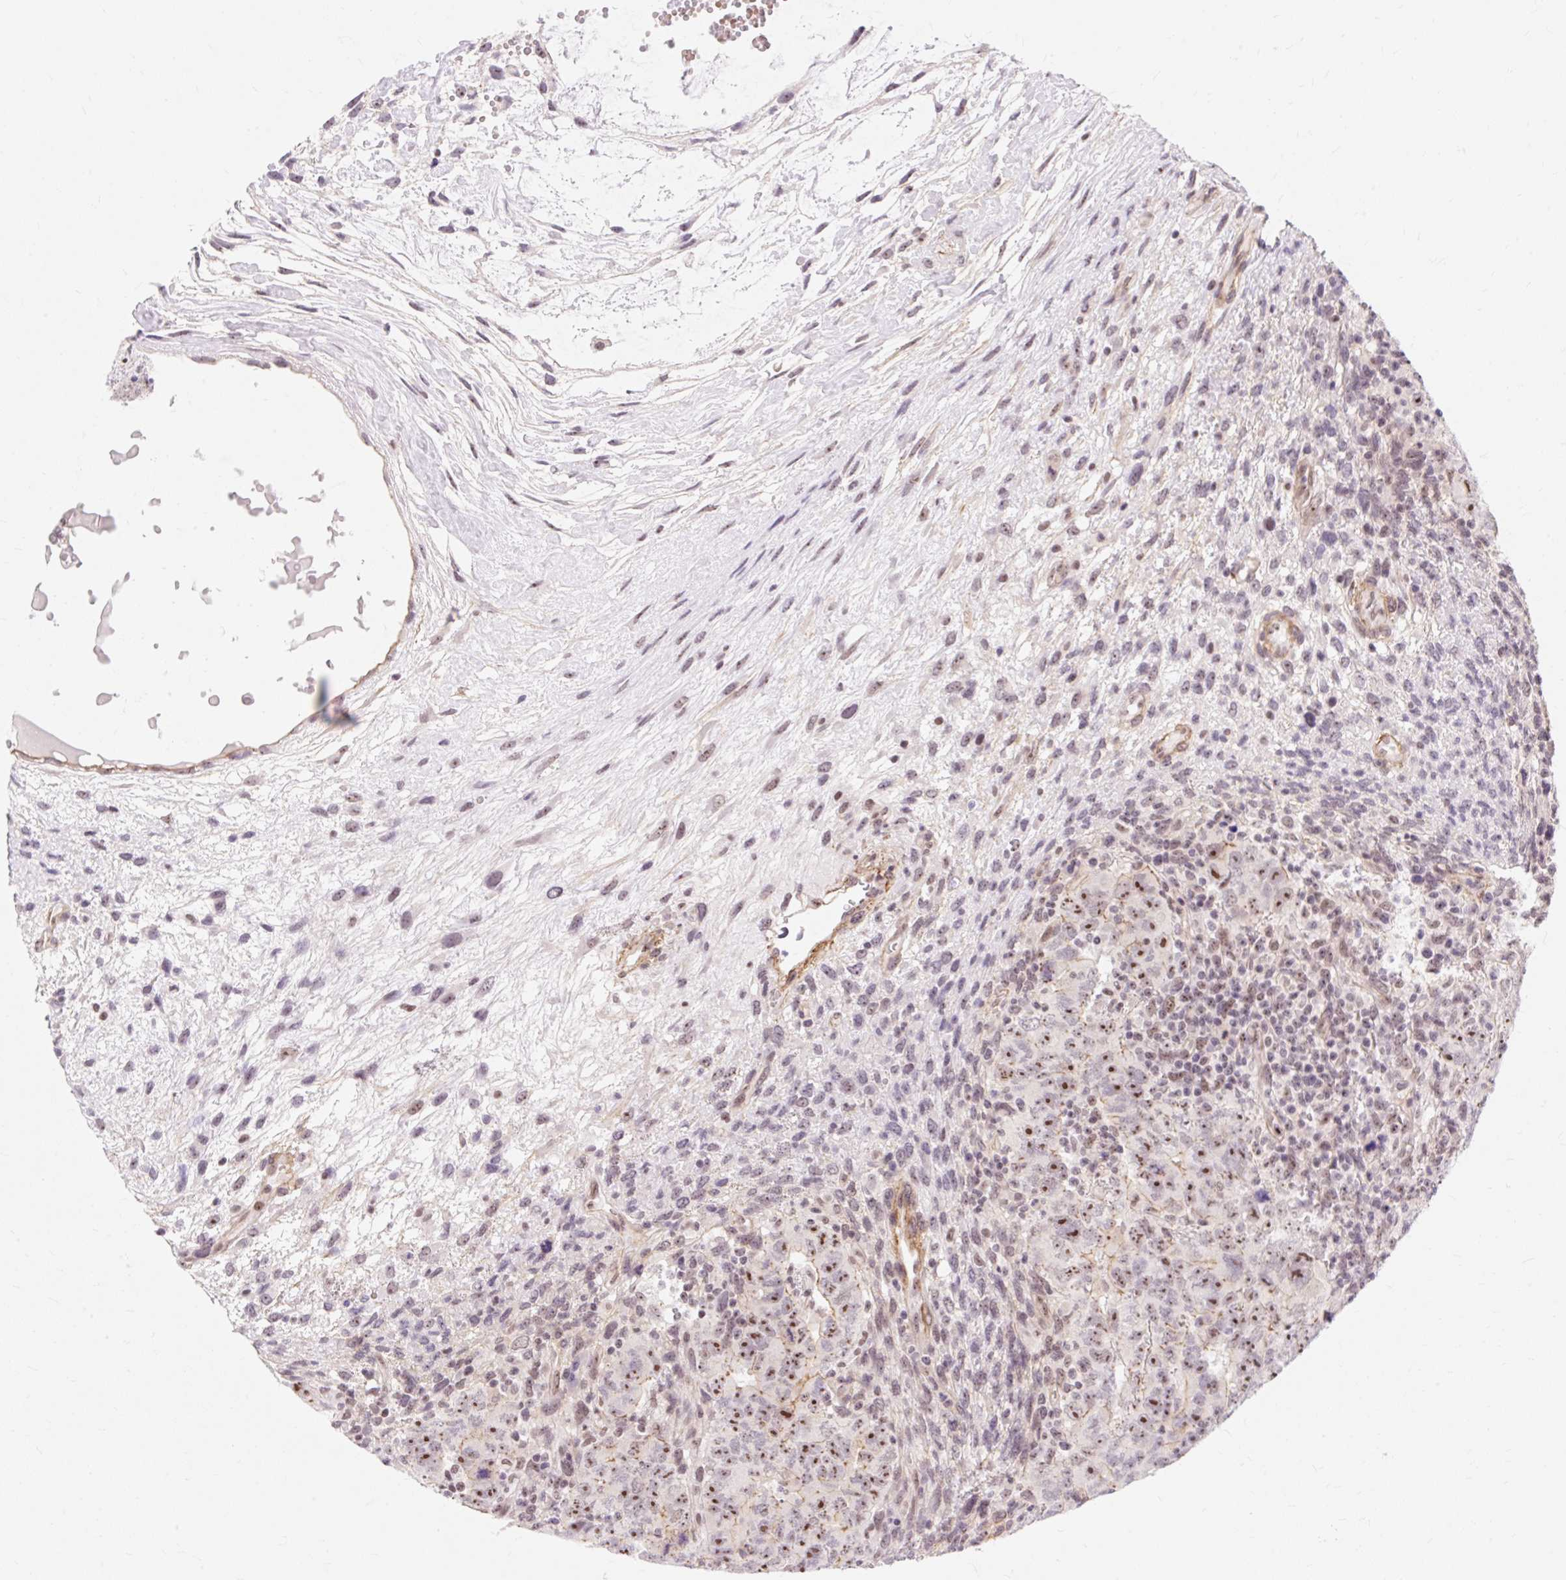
{"staining": {"intensity": "moderate", "quantity": ">75%", "location": "nuclear"}, "tissue": "testis cancer", "cell_type": "Tumor cells", "image_type": "cancer", "snomed": [{"axis": "morphology", "description": "Carcinoma, Embryonal, NOS"}, {"axis": "topography", "description": "Testis"}], "caption": "Embryonal carcinoma (testis) stained with a brown dye demonstrates moderate nuclear positive staining in about >75% of tumor cells.", "gene": "OBP2A", "patient": {"sex": "male", "age": 24}}